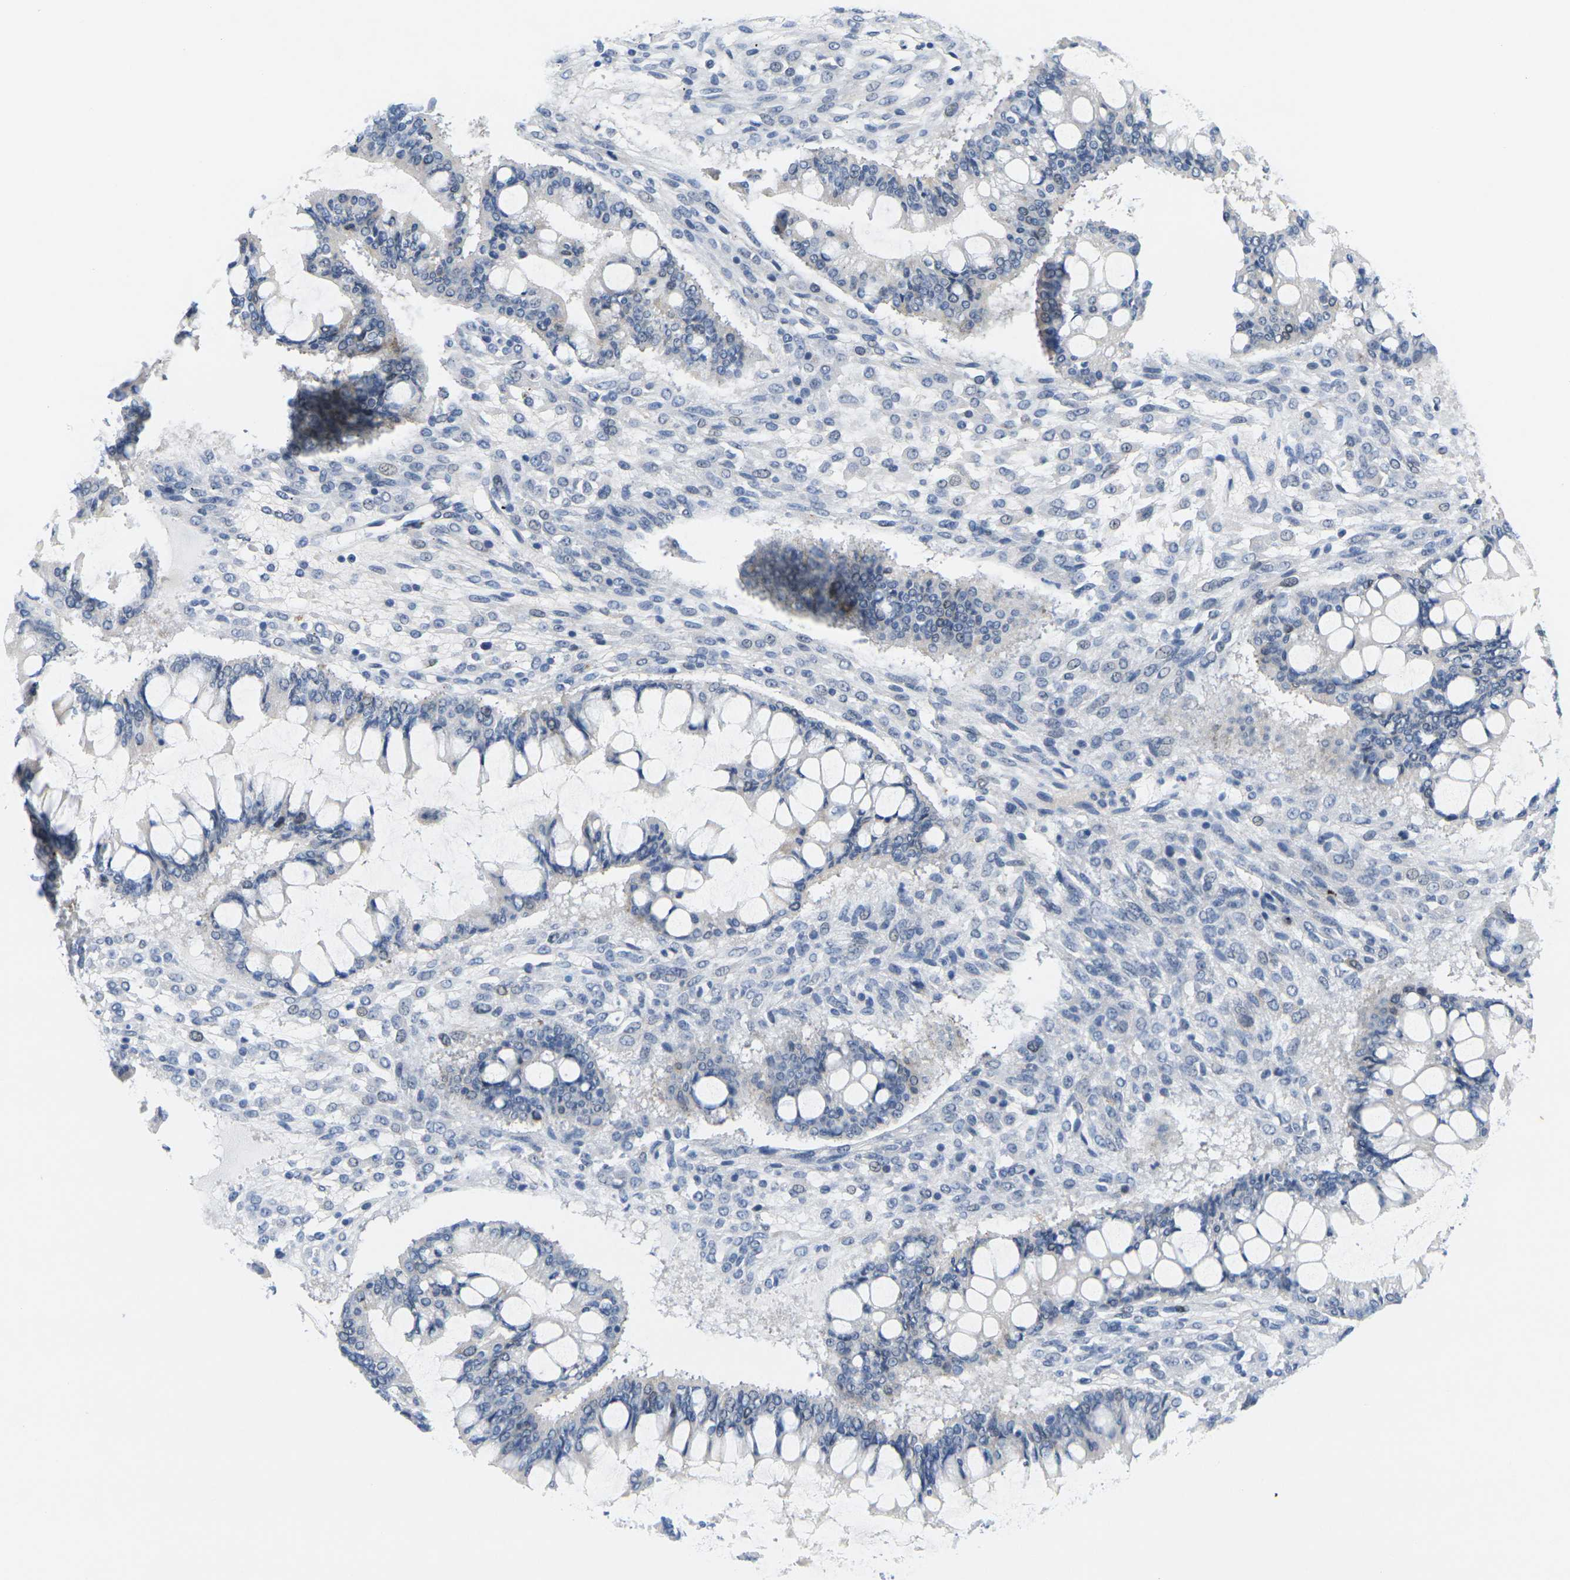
{"staining": {"intensity": "negative", "quantity": "none", "location": "none"}, "tissue": "ovarian cancer", "cell_type": "Tumor cells", "image_type": "cancer", "snomed": [{"axis": "morphology", "description": "Cystadenocarcinoma, mucinous, NOS"}, {"axis": "topography", "description": "Ovary"}], "caption": "The histopathology image shows no significant positivity in tumor cells of mucinous cystadenocarcinoma (ovarian).", "gene": "CDK2", "patient": {"sex": "female", "age": 73}}